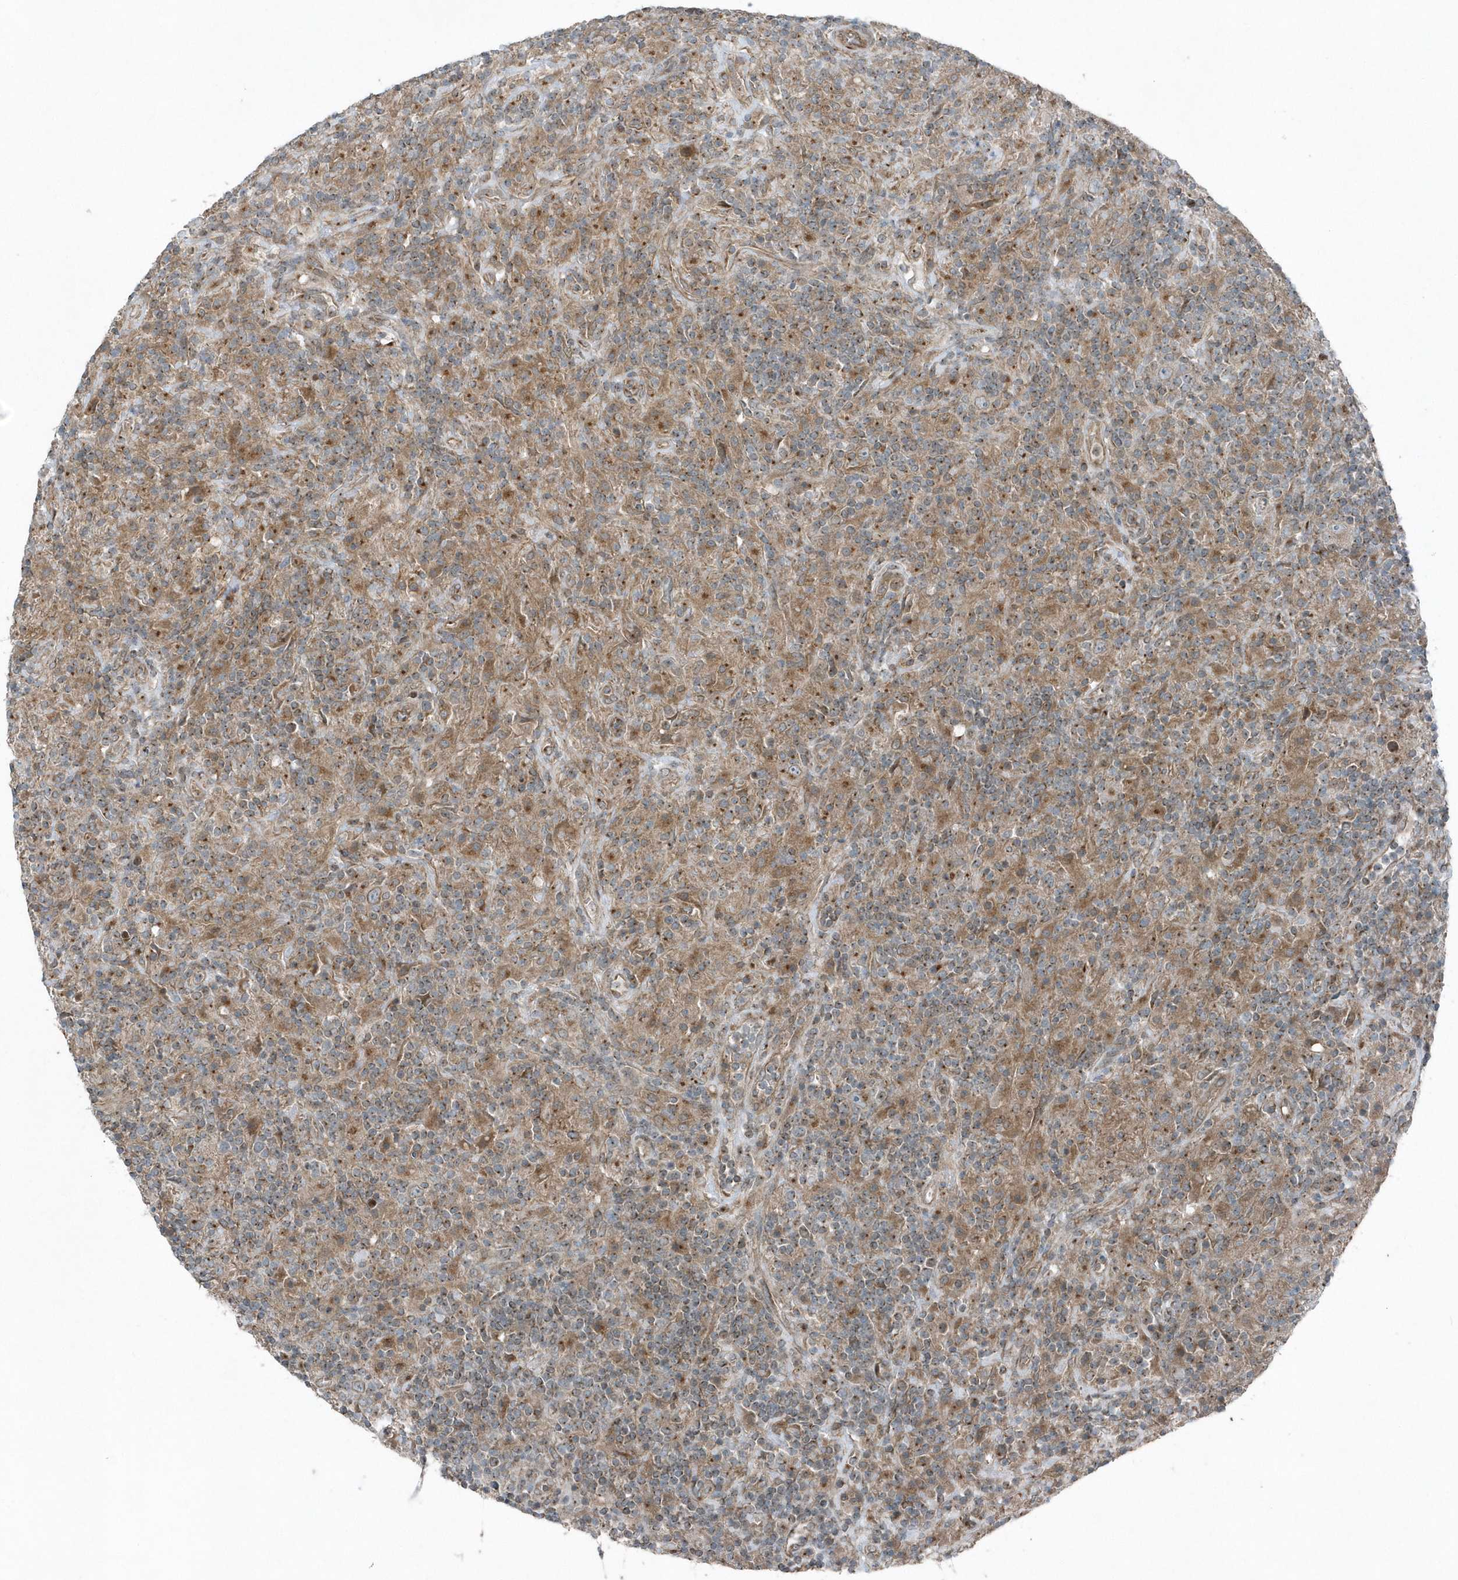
{"staining": {"intensity": "weak", "quantity": "25%-75%", "location": "cytoplasmic/membranous"}, "tissue": "lymphoma", "cell_type": "Tumor cells", "image_type": "cancer", "snomed": [{"axis": "morphology", "description": "Hodgkin's disease, NOS"}, {"axis": "topography", "description": "Lymph node"}], "caption": "Immunohistochemical staining of lymphoma demonstrates low levels of weak cytoplasmic/membranous staining in about 25%-75% of tumor cells.", "gene": "GCC2", "patient": {"sex": "male", "age": 70}}